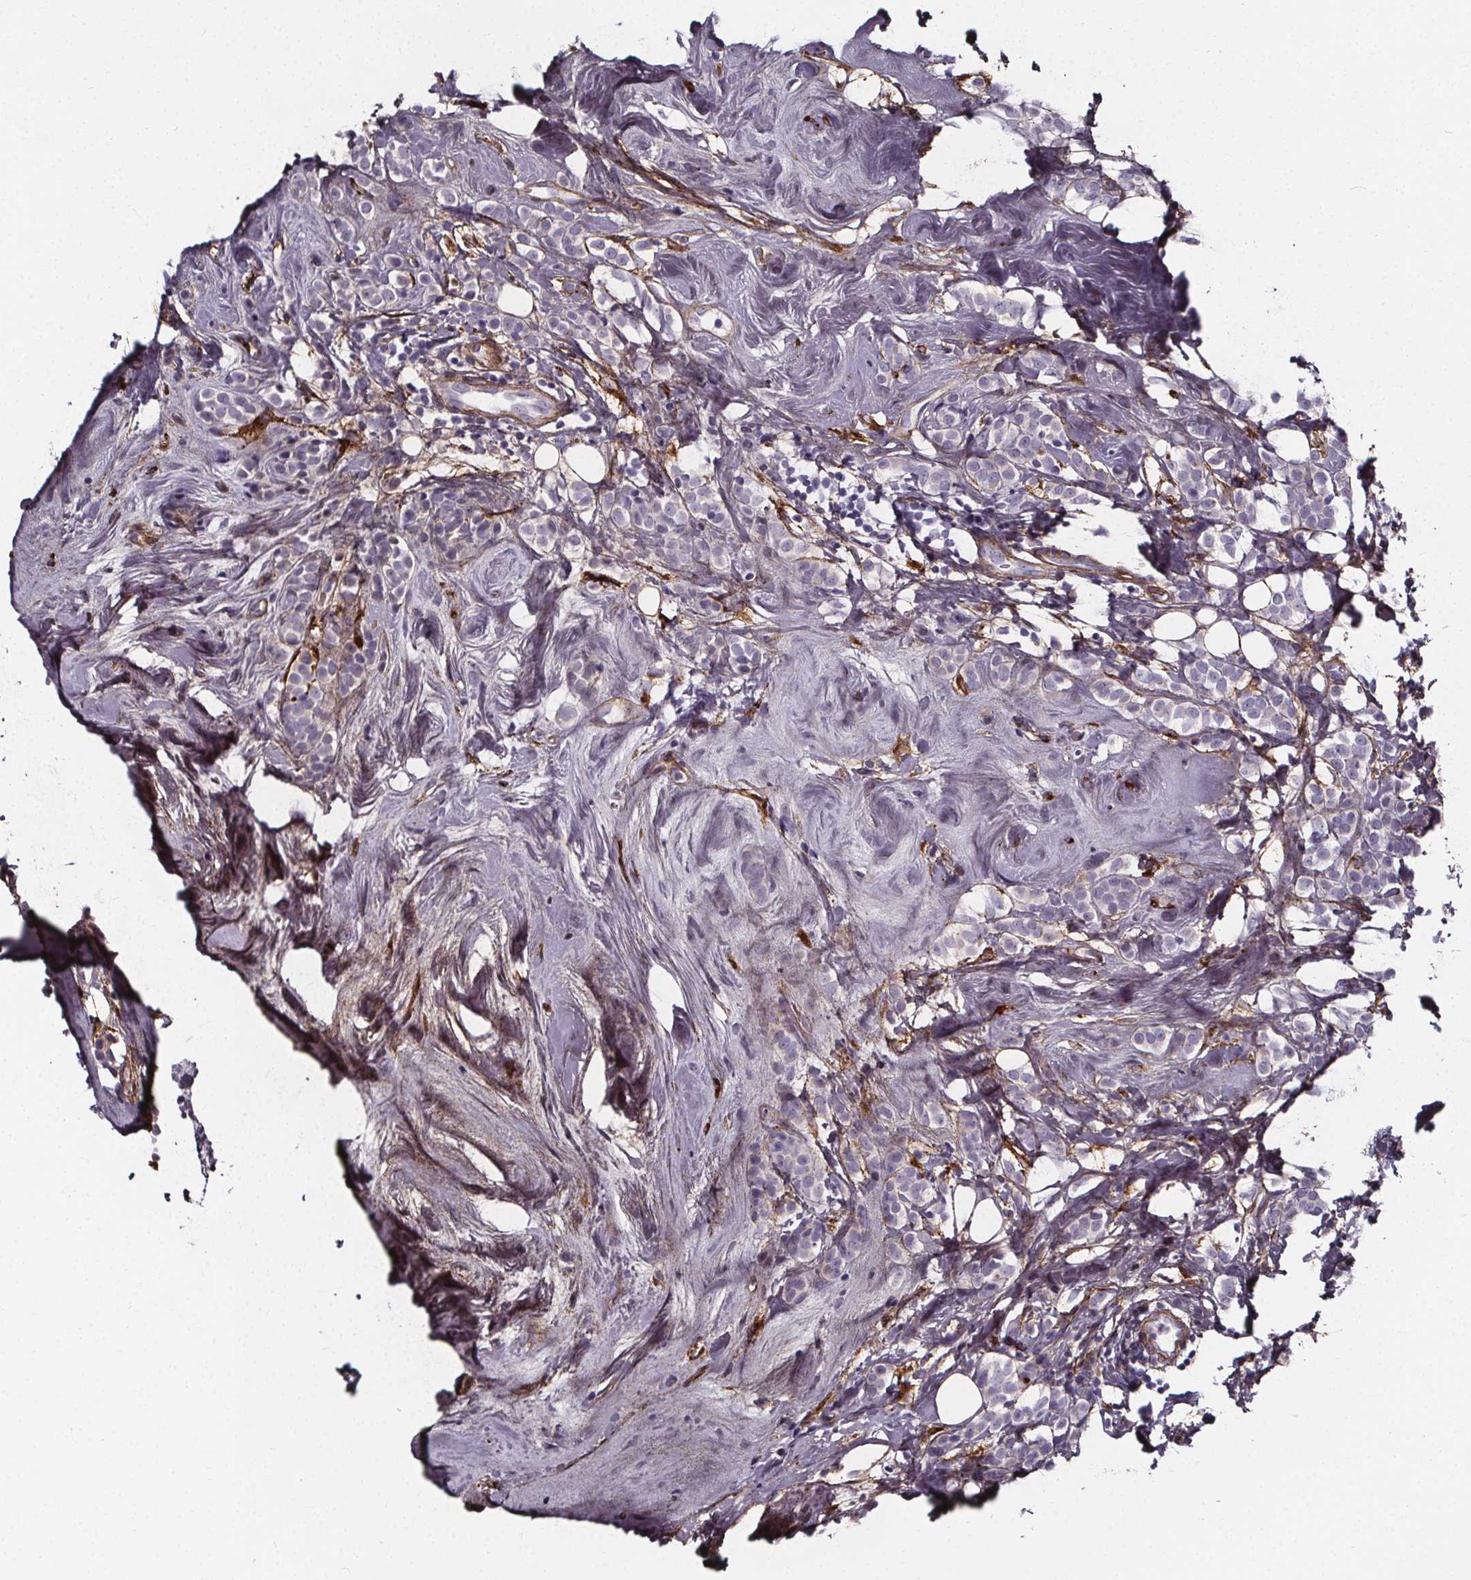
{"staining": {"intensity": "negative", "quantity": "none", "location": "none"}, "tissue": "breast cancer", "cell_type": "Tumor cells", "image_type": "cancer", "snomed": [{"axis": "morphology", "description": "Lobular carcinoma"}, {"axis": "topography", "description": "Breast"}], "caption": "This is a micrograph of immunohistochemistry staining of breast cancer, which shows no positivity in tumor cells.", "gene": "AEBP1", "patient": {"sex": "female", "age": 49}}